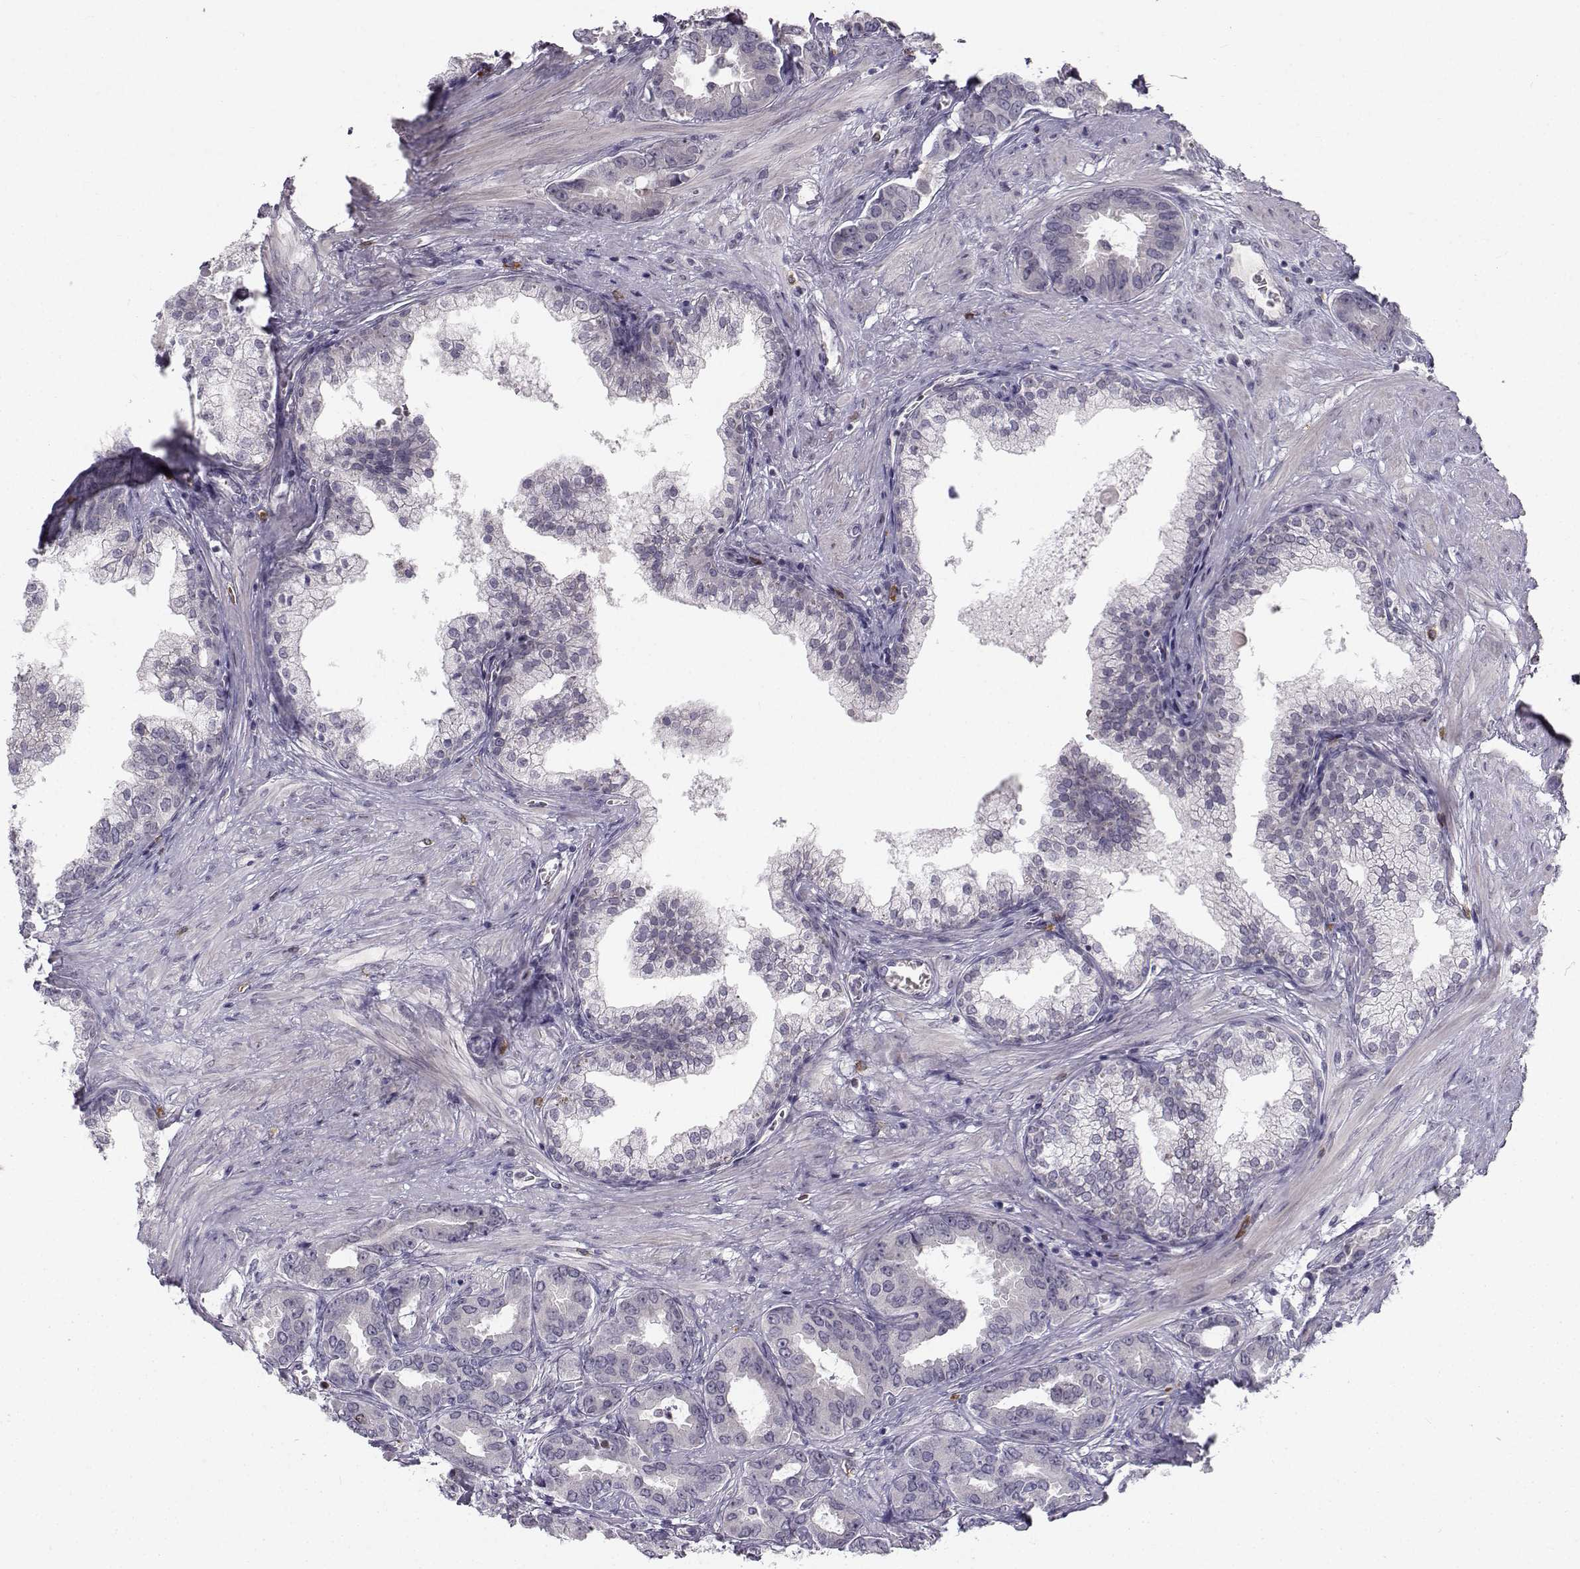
{"staining": {"intensity": "weak", "quantity": "<25%", "location": "cytoplasmic/membranous"}, "tissue": "prostate cancer", "cell_type": "Tumor cells", "image_type": "cancer", "snomed": [{"axis": "morphology", "description": "Adenocarcinoma, NOS"}, {"axis": "topography", "description": "Prostate"}], "caption": "Adenocarcinoma (prostate) was stained to show a protein in brown. There is no significant positivity in tumor cells. (Brightfield microscopy of DAB immunohistochemistry at high magnification).", "gene": "LRP8", "patient": {"sex": "male", "age": 67}}